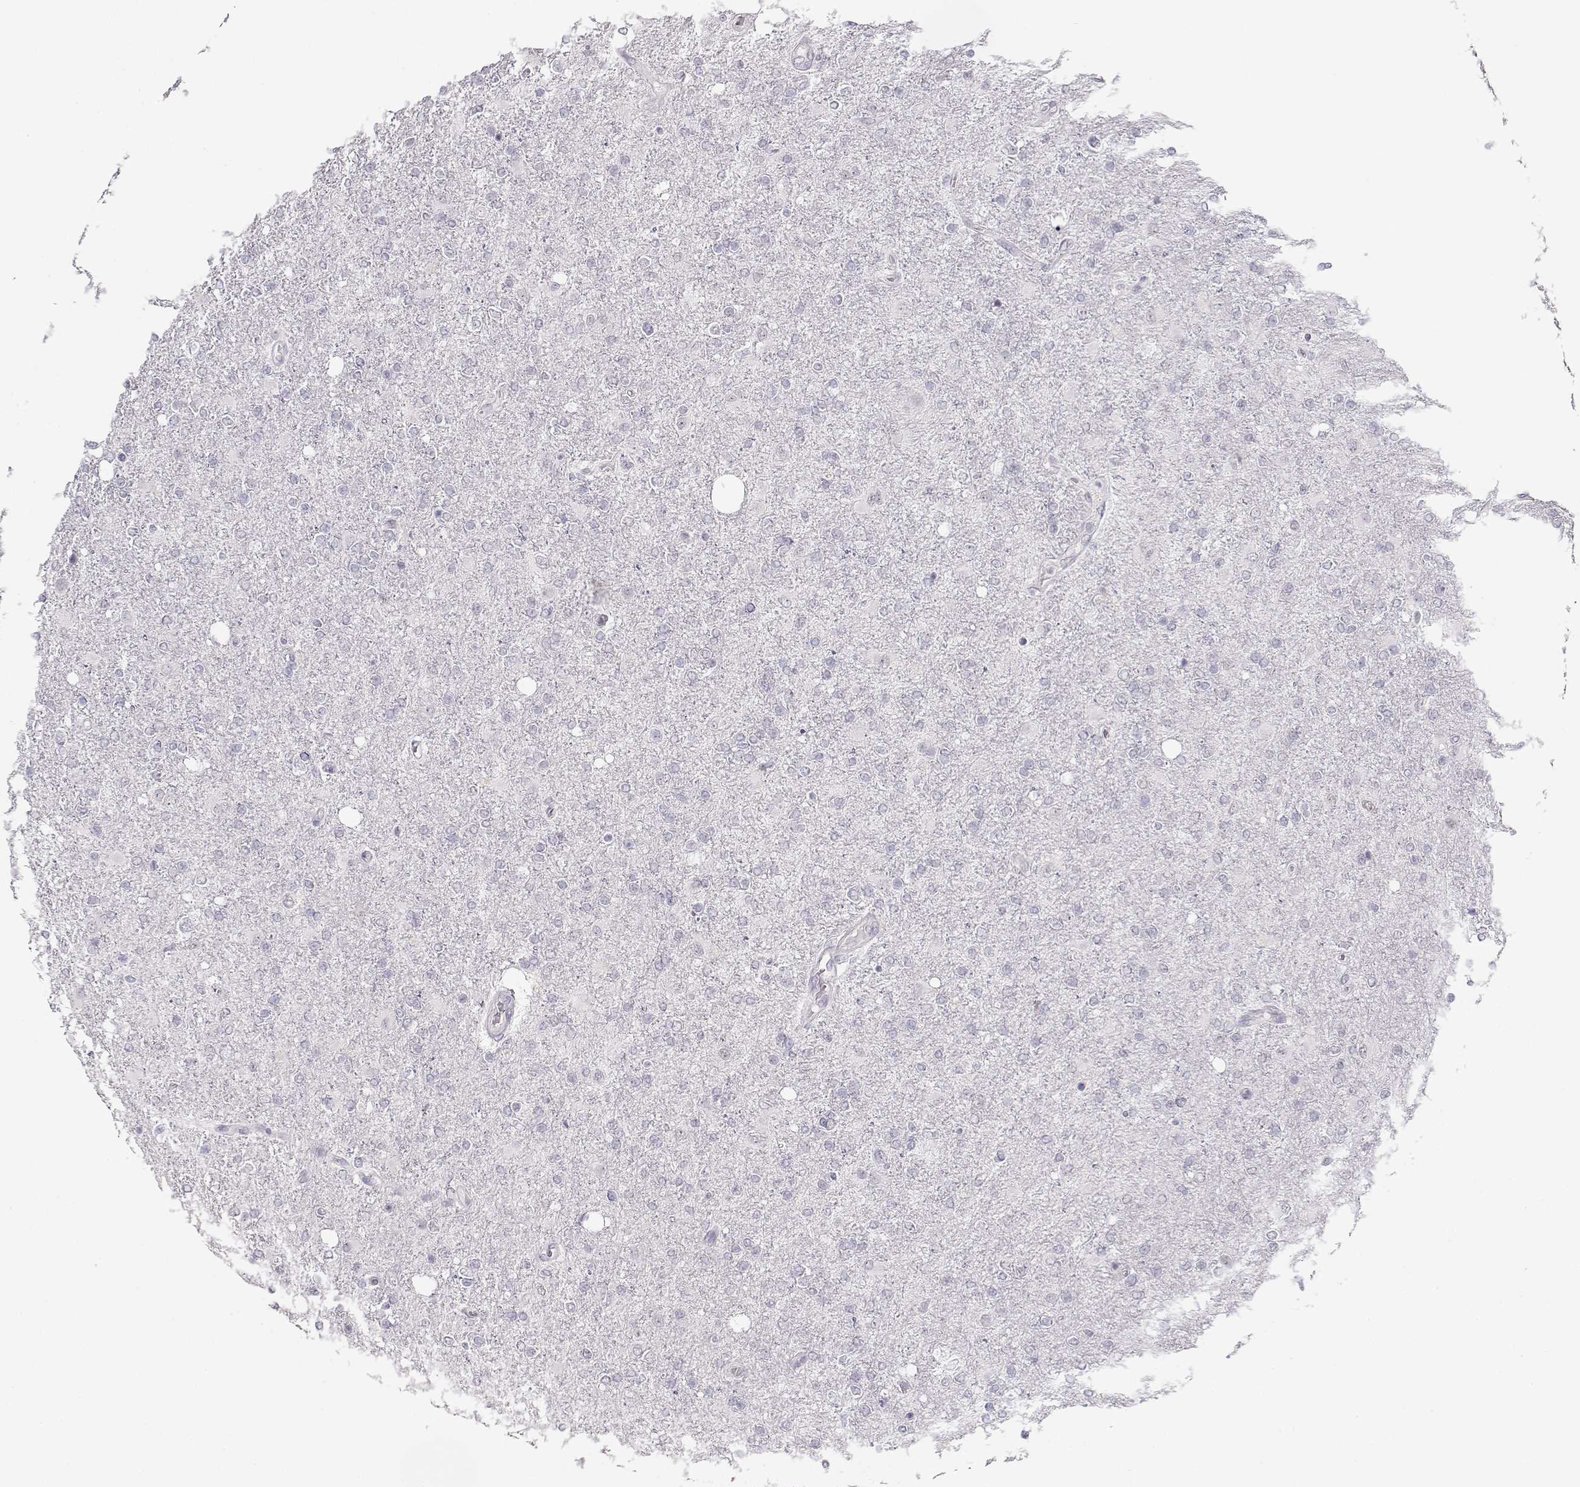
{"staining": {"intensity": "negative", "quantity": "none", "location": "none"}, "tissue": "glioma", "cell_type": "Tumor cells", "image_type": "cancer", "snomed": [{"axis": "morphology", "description": "Glioma, malignant, High grade"}, {"axis": "topography", "description": "Cerebral cortex"}], "caption": "An image of human glioma is negative for staining in tumor cells. (DAB (3,3'-diaminobenzidine) immunohistochemistry, high magnification).", "gene": "IMPG1", "patient": {"sex": "male", "age": 70}}